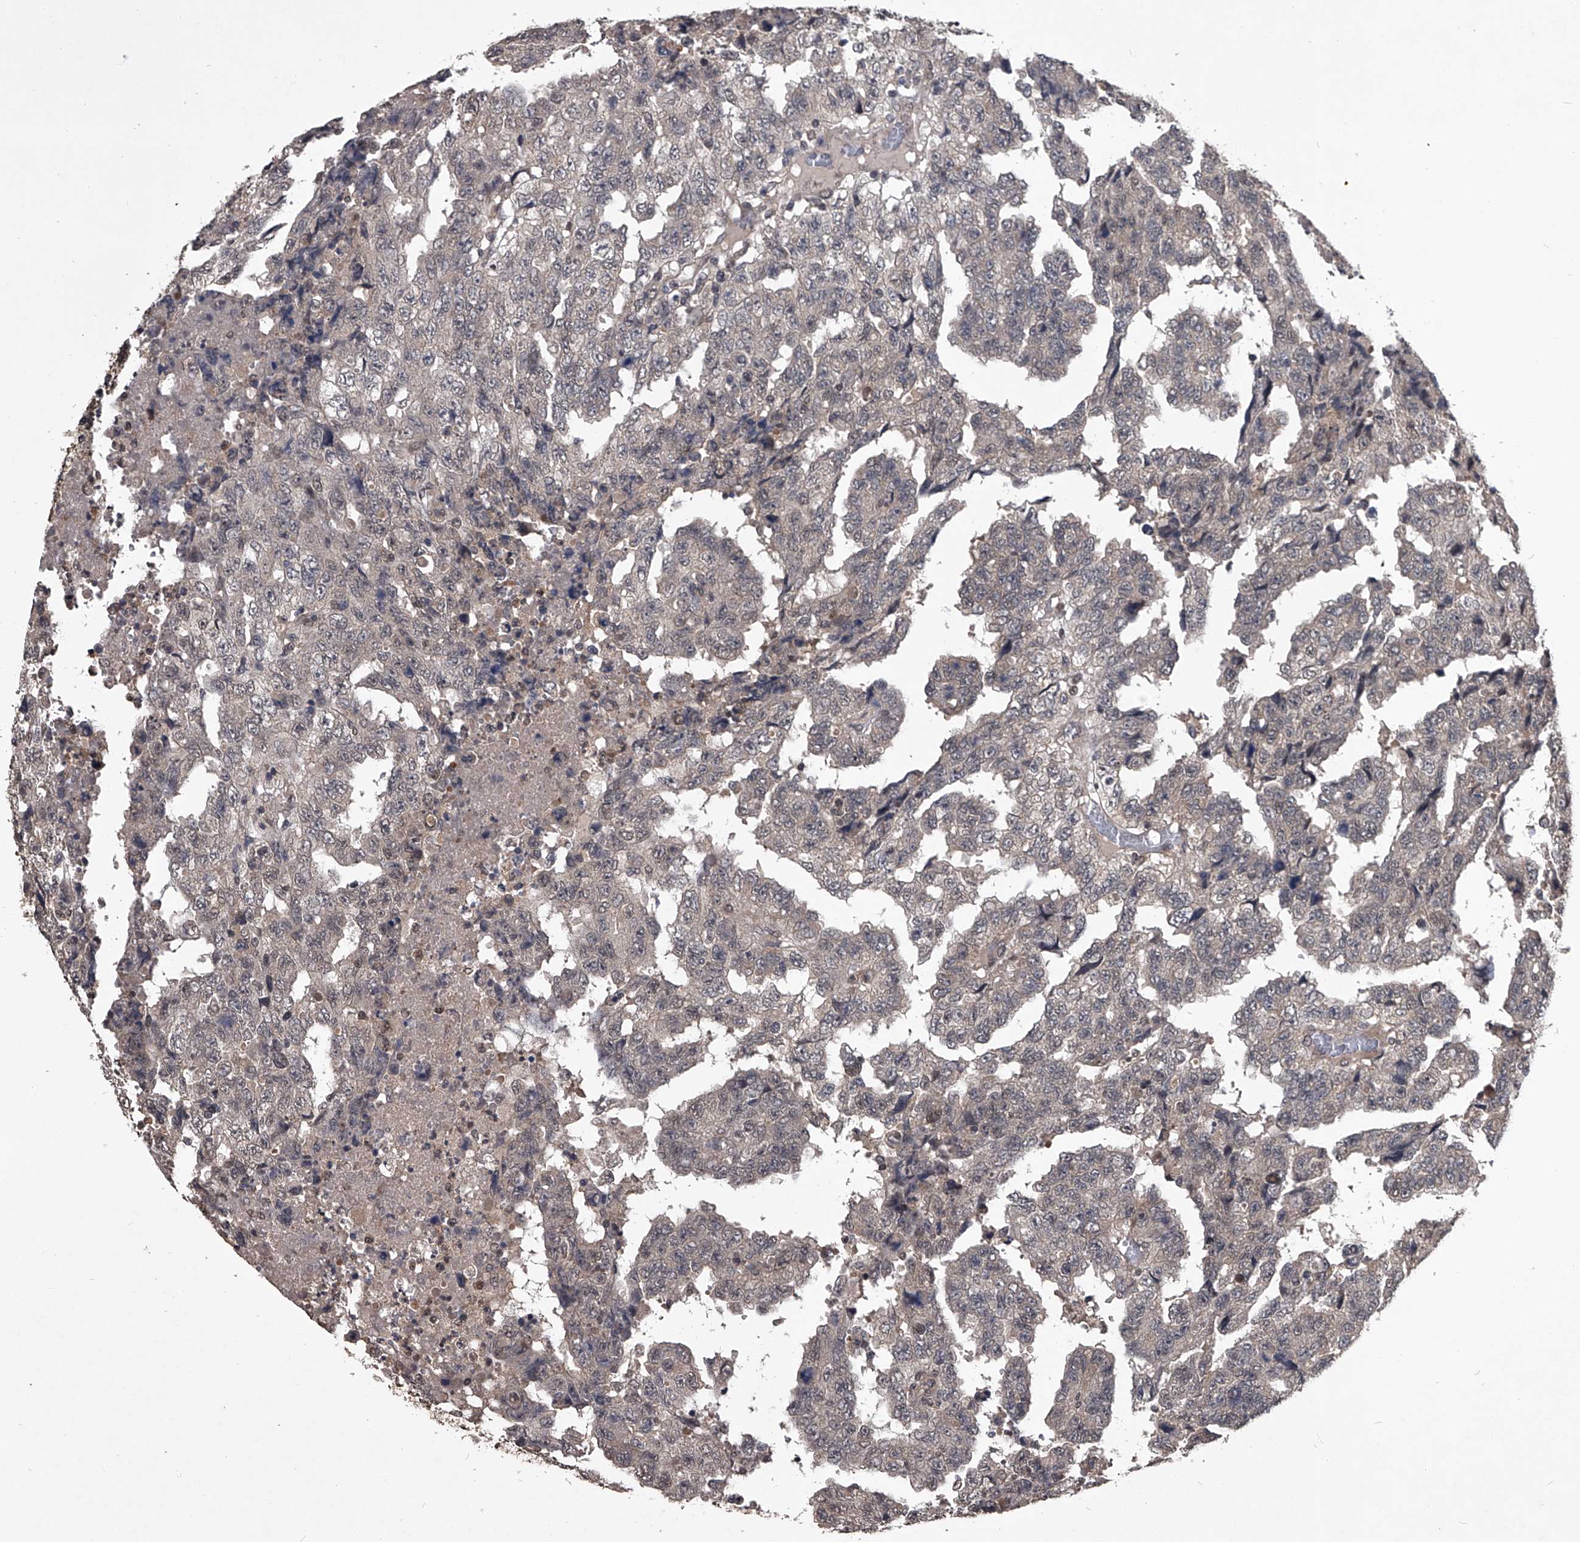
{"staining": {"intensity": "weak", "quantity": "<25%", "location": "cytoplasmic/membranous"}, "tissue": "testis cancer", "cell_type": "Tumor cells", "image_type": "cancer", "snomed": [{"axis": "morphology", "description": "Necrosis, NOS"}, {"axis": "morphology", "description": "Carcinoma, Embryonal, NOS"}, {"axis": "topography", "description": "Testis"}], "caption": "There is no significant positivity in tumor cells of testis embryonal carcinoma.", "gene": "TSNAX", "patient": {"sex": "male", "age": 19}}